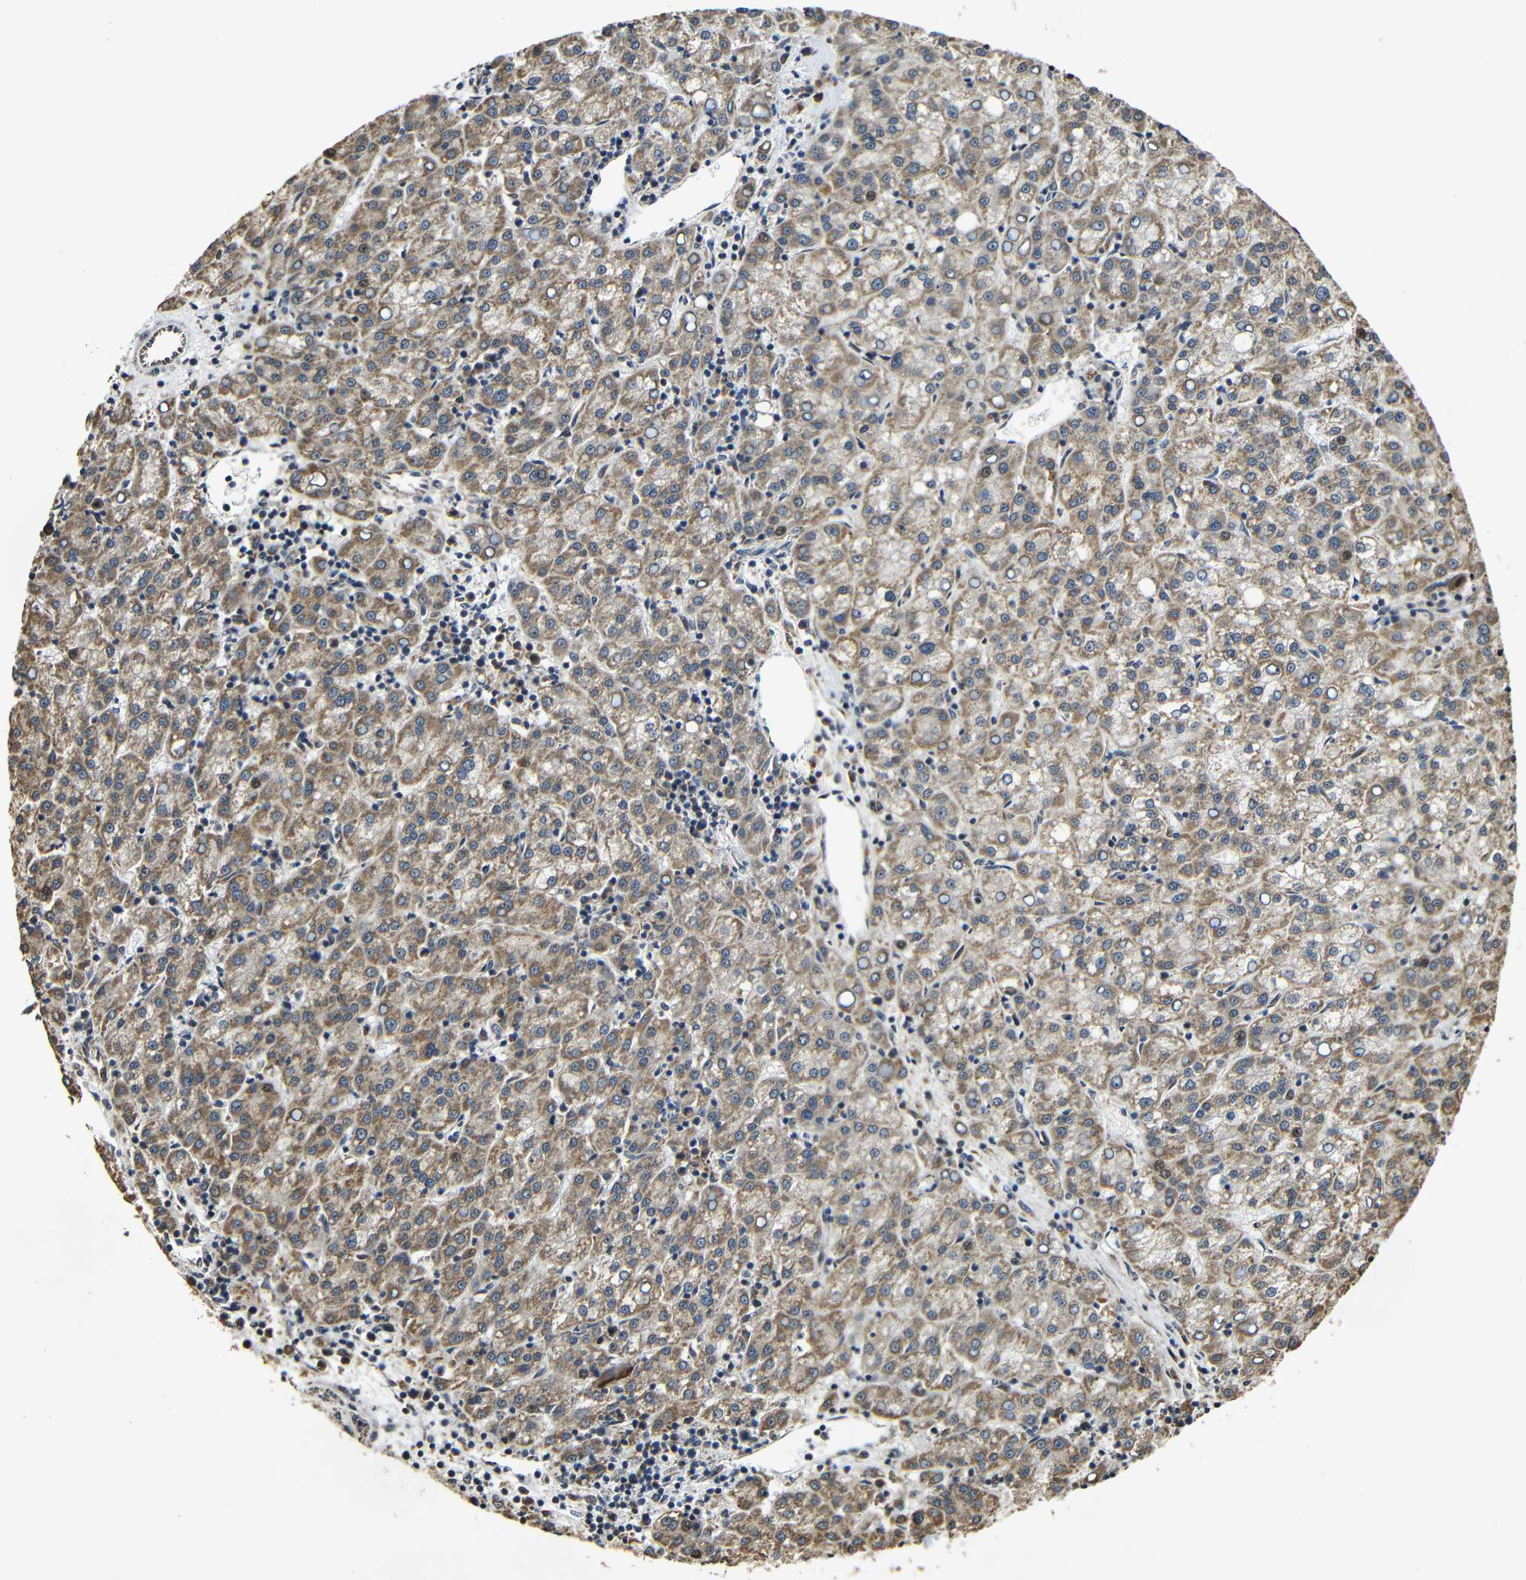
{"staining": {"intensity": "moderate", "quantity": ">75%", "location": "cytoplasmic/membranous,nuclear"}, "tissue": "liver cancer", "cell_type": "Tumor cells", "image_type": "cancer", "snomed": [{"axis": "morphology", "description": "Carcinoma, Hepatocellular, NOS"}, {"axis": "topography", "description": "Liver"}], "caption": "Hepatocellular carcinoma (liver) stained with DAB (3,3'-diaminobenzidine) immunohistochemistry (IHC) exhibits medium levels of moderate cytoplasmic/membranous and nuclear positivity in about >75% of tumor cells.", "gene": "KAZALD1", "patient": {"sex": "female", "age": 58}}